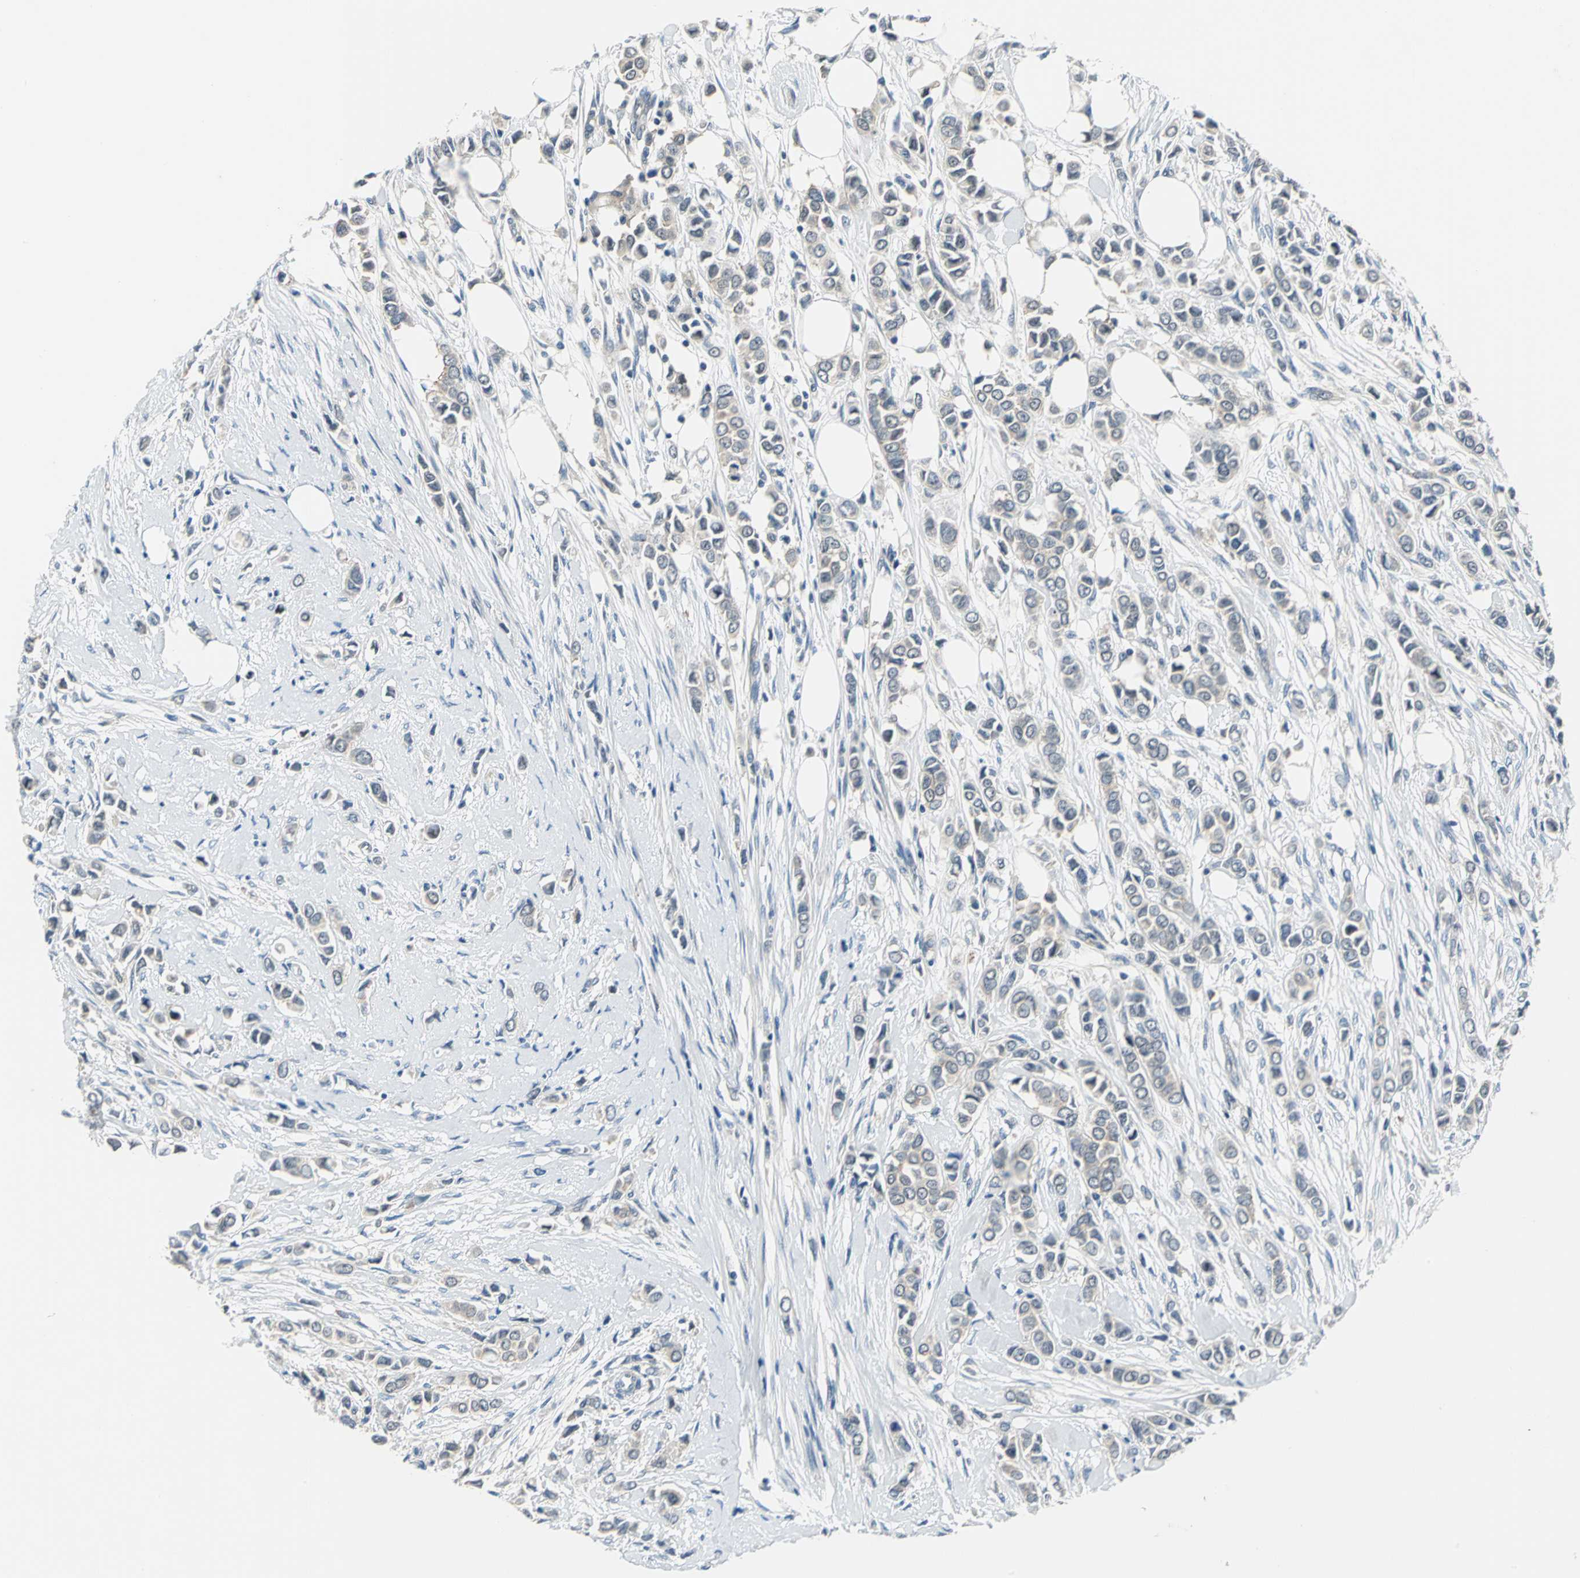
{"staining": {"intensity": "weak", "quantity": "25%-75%", "location": "cytoplasmic/membranous"}, "tissue": "breast cancer", "cell_type": "Tumor cells", "image_type": "cancer", "snomed": [{"axis": "morphology", "description": "Lobular carcinoma"}, {"axis": "topography", "description": "Breast"}], "caption": "Breast lobular carcinoma stained with DAB (3,3'-diaminobenzidine) IHC reveals low levels of weak cytoplasmic/membranous staining in approximately 25%-75% of tumor cells.", "gene": "ZNF415", "patient": {"sex": "female", "age": 51}}